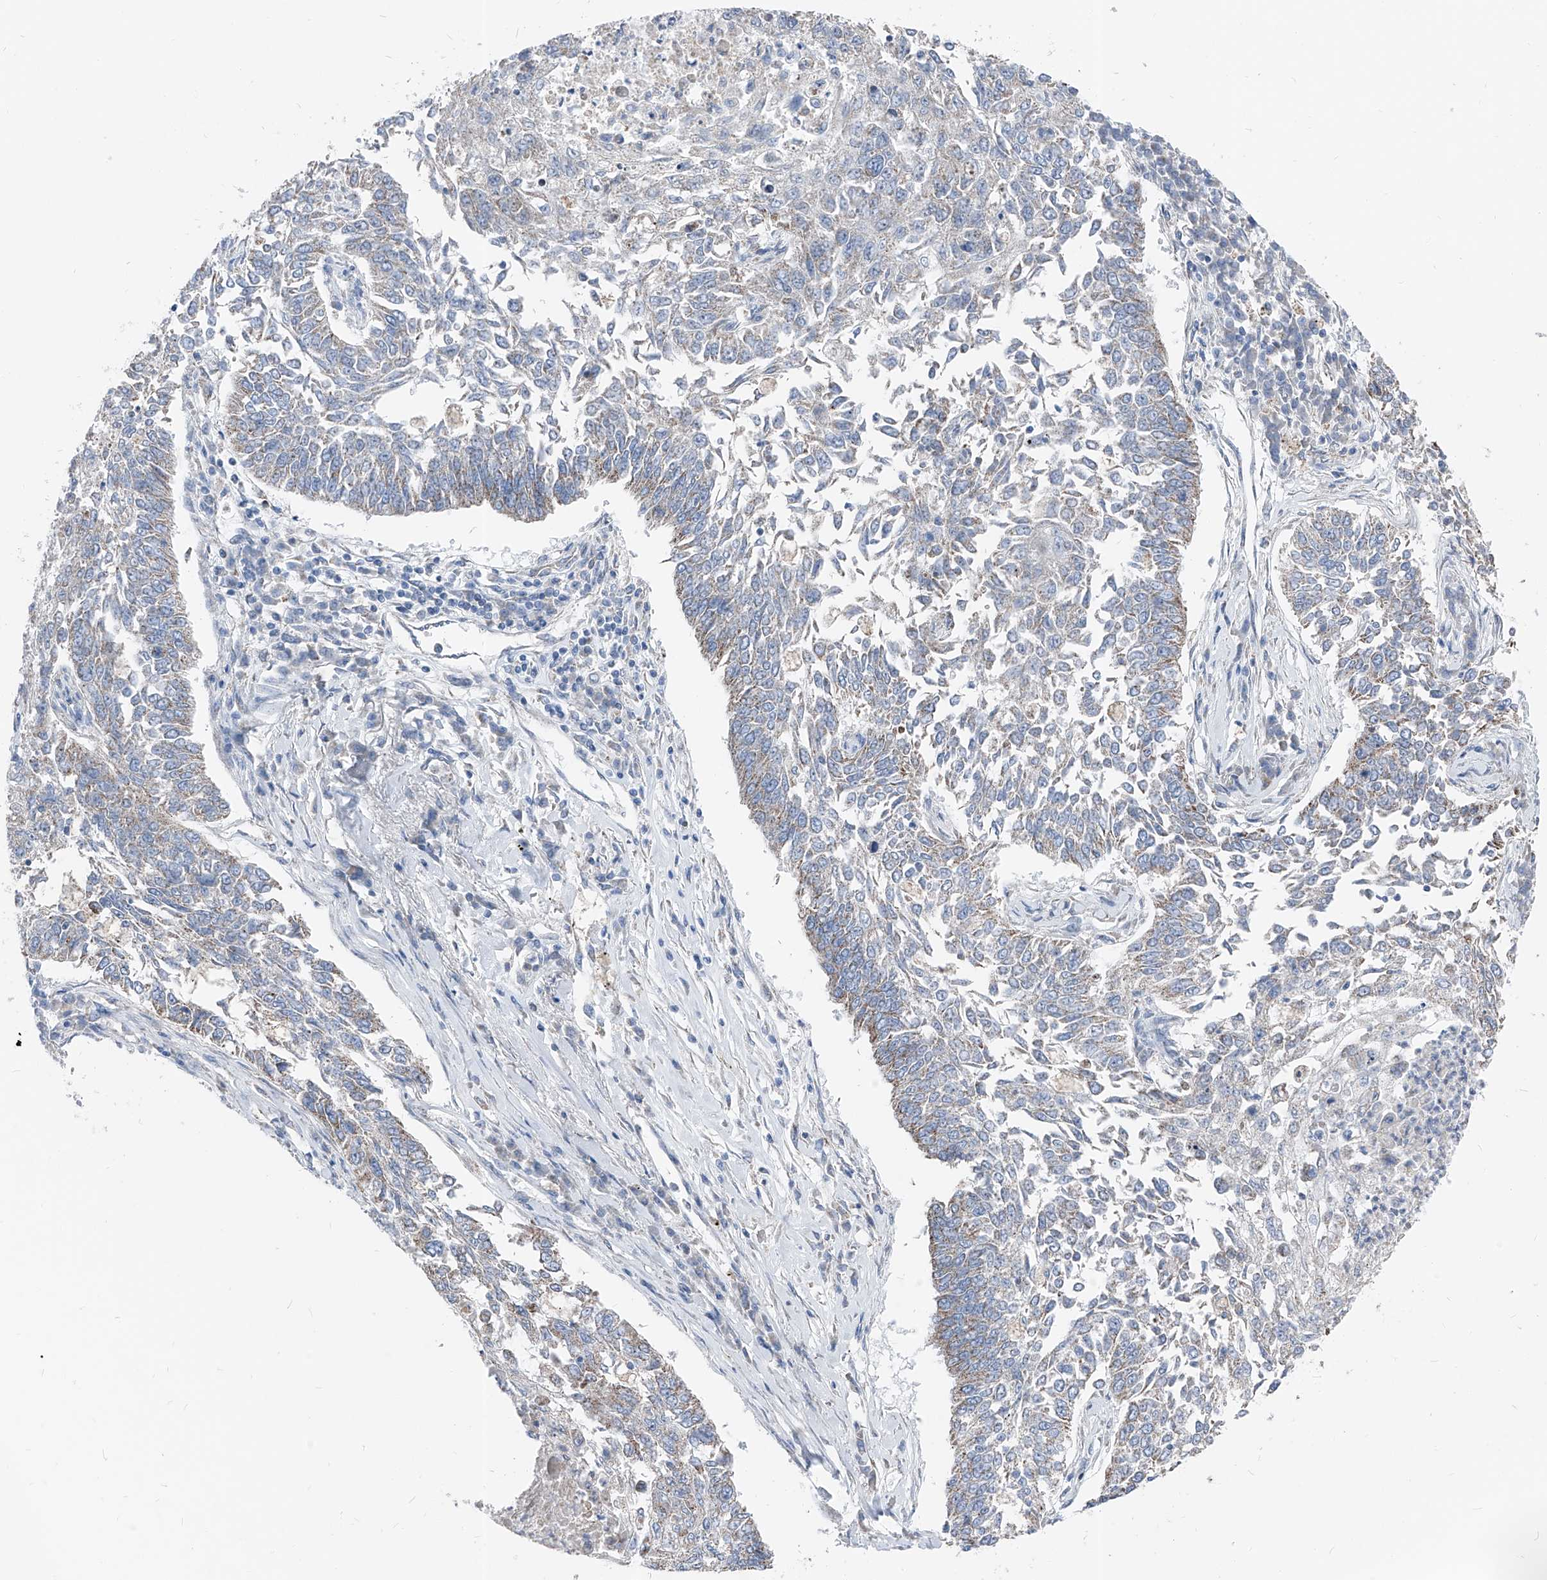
{"staining": {"intensity": "weak", "quantity": "<25%", "location": "cytoplasmic/membranous"}, "tissue": "lung cancer", "cell_type": "Tumor cells", "image_type": "cancer", "snomed": [{"axis": "morphology", "description": "Normal tissue, NOS"}, {"axis": "morphology", "description": "Squamous cell carcinoma, NOS"}, {"axis": "topography", "description": "Cartilage tissue"}, {"axis": "topography", "description": "Bronchus"}, {"axis": "topography", "description": "Lung"}], "caption": "Tumor cells show no significant protein expression in lung cancer (squamous cell carcinoma).", "gene": "AGPS", "patient": {"sex": "female", "age": 49}}